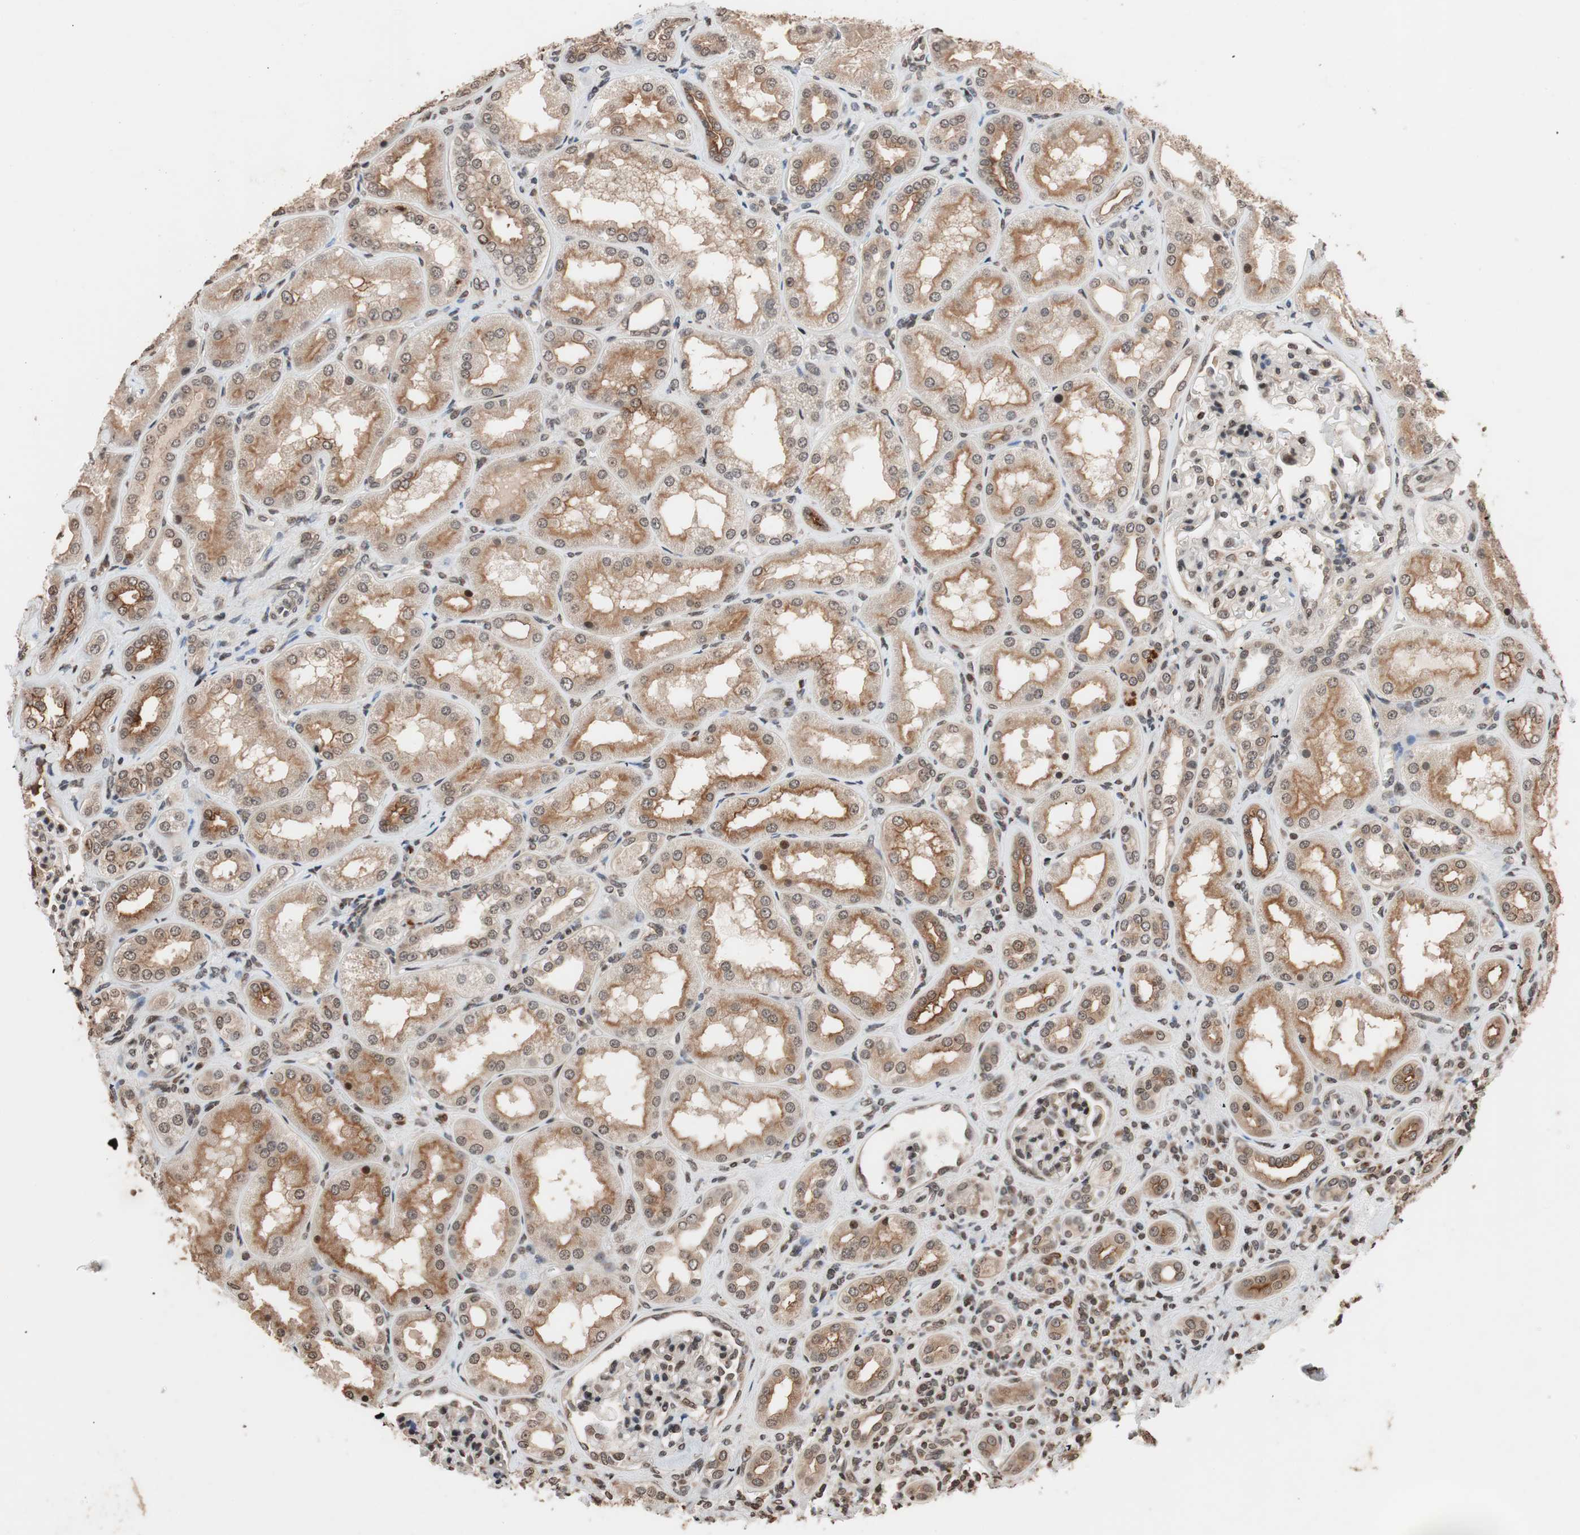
{"staining": {"intensity": "strong", "quantity": ">75%", "location": "nuclear"}, "tissue": "kidney", "cell_type": "Cells in glomeruli", "image_type": "normal", "snomed": [{"axis": "morphology", "description": "Normal tissue, NOS"}, {"axis": "topography", "description": "Kidney"}], "caption": "Brown immunohistochemical staining in benign human kidney exhibits strong nuclear positivity in approximately >75% of cells in glomeruli.", "gene": "ZFC3H1", "patient": {"sex": "female", "age": 56}}